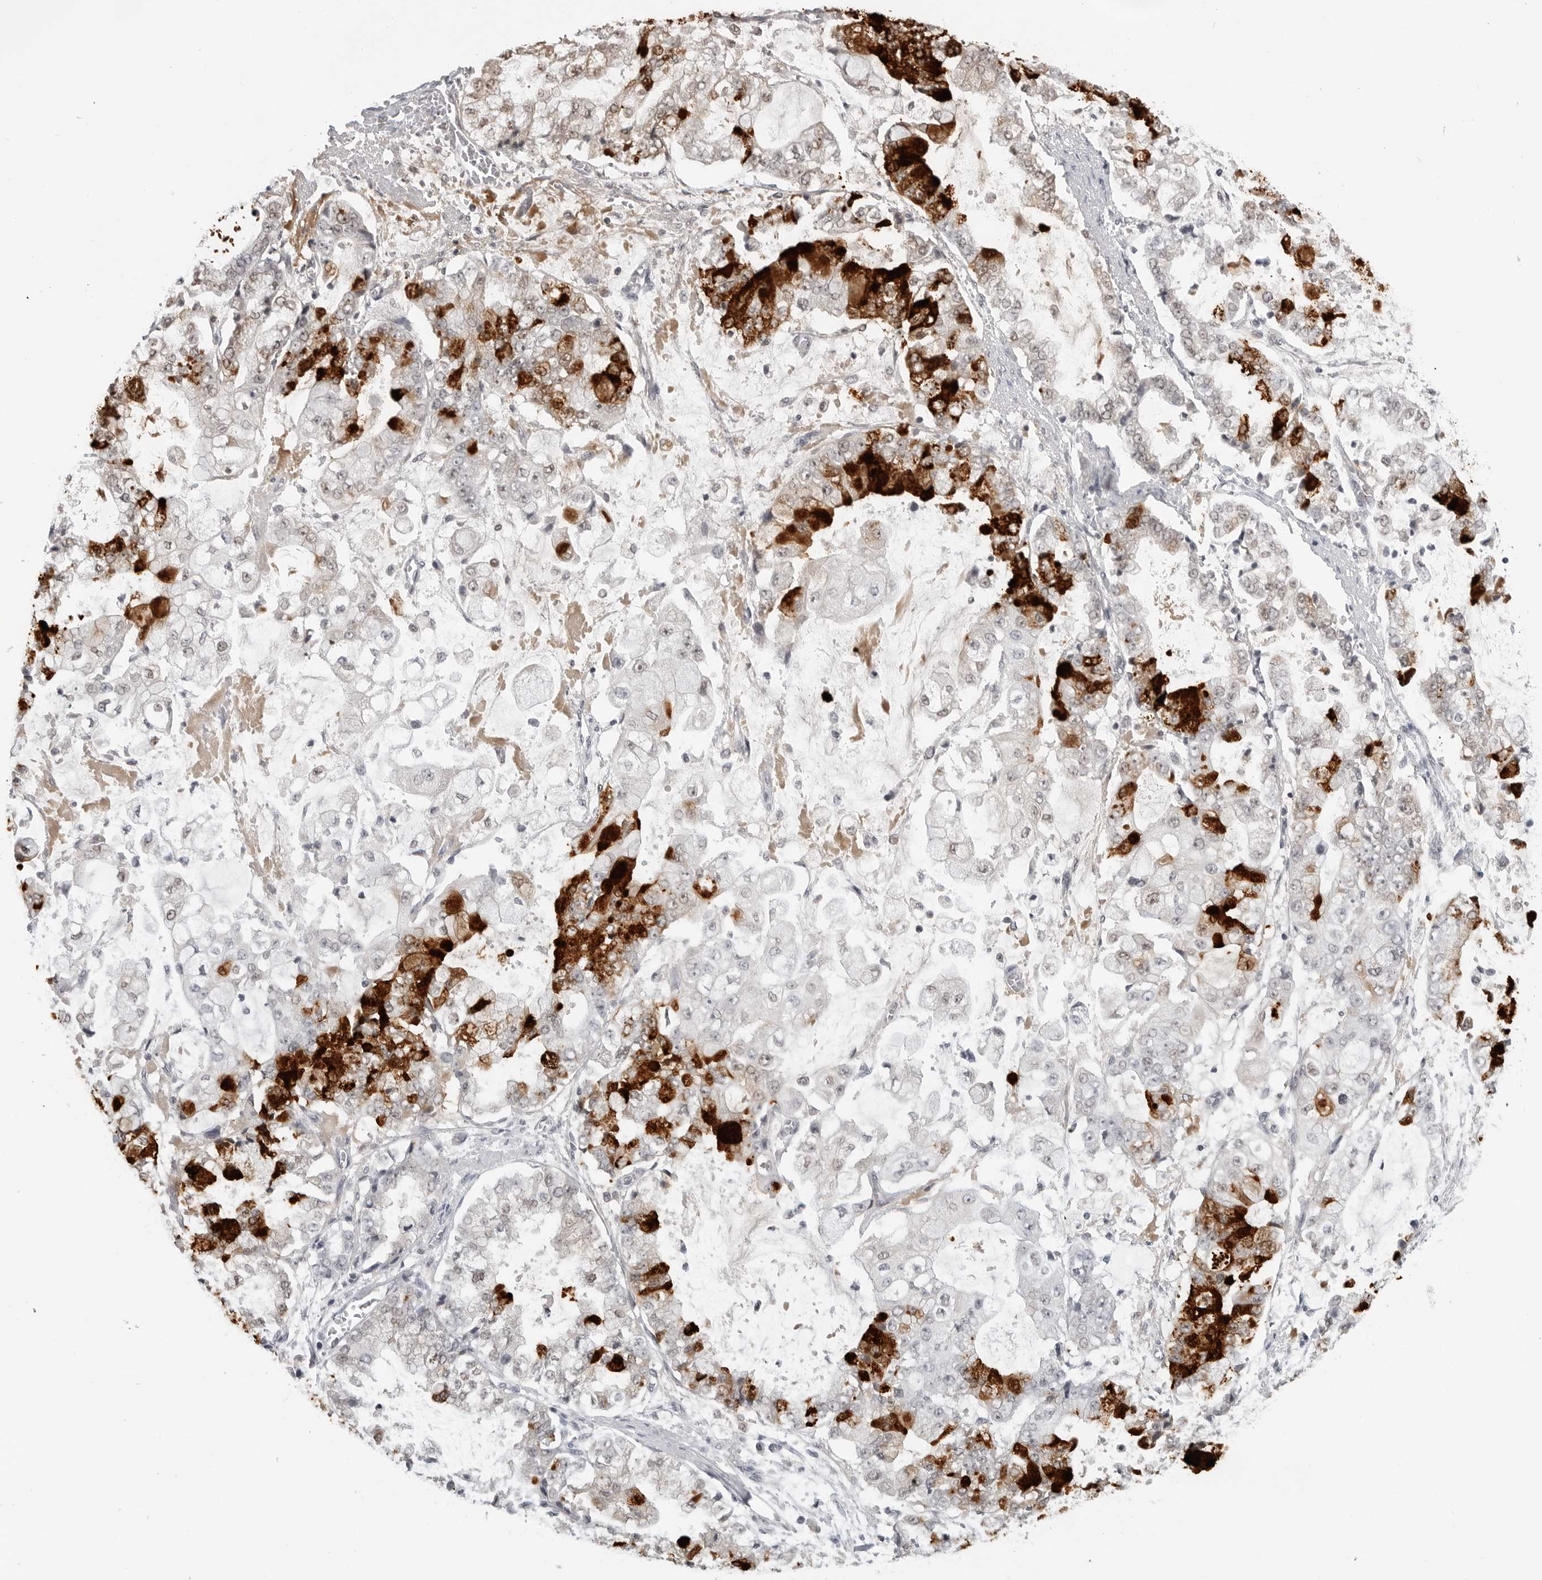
{"staining": {"intensity": "strong", "quantity": "<25%", "location": "cytoplasmic/membranous"}, "tissue": "stomach cancer", "cell_type": "Tumor cells", "image_type": "cancer", "snomed": [{"axis": "morphology", "description": "Adenocarcinoma, NOS"}, {"axis": "topography", "description": "Stomach"}], "caption": "Strong cytoplasmic/membranous staining is appreciated in about <25% of tumor cells in stomach adenocarcinoma.", "gene": "PGA3", "patient": {"sex": "male", "age": 76}}